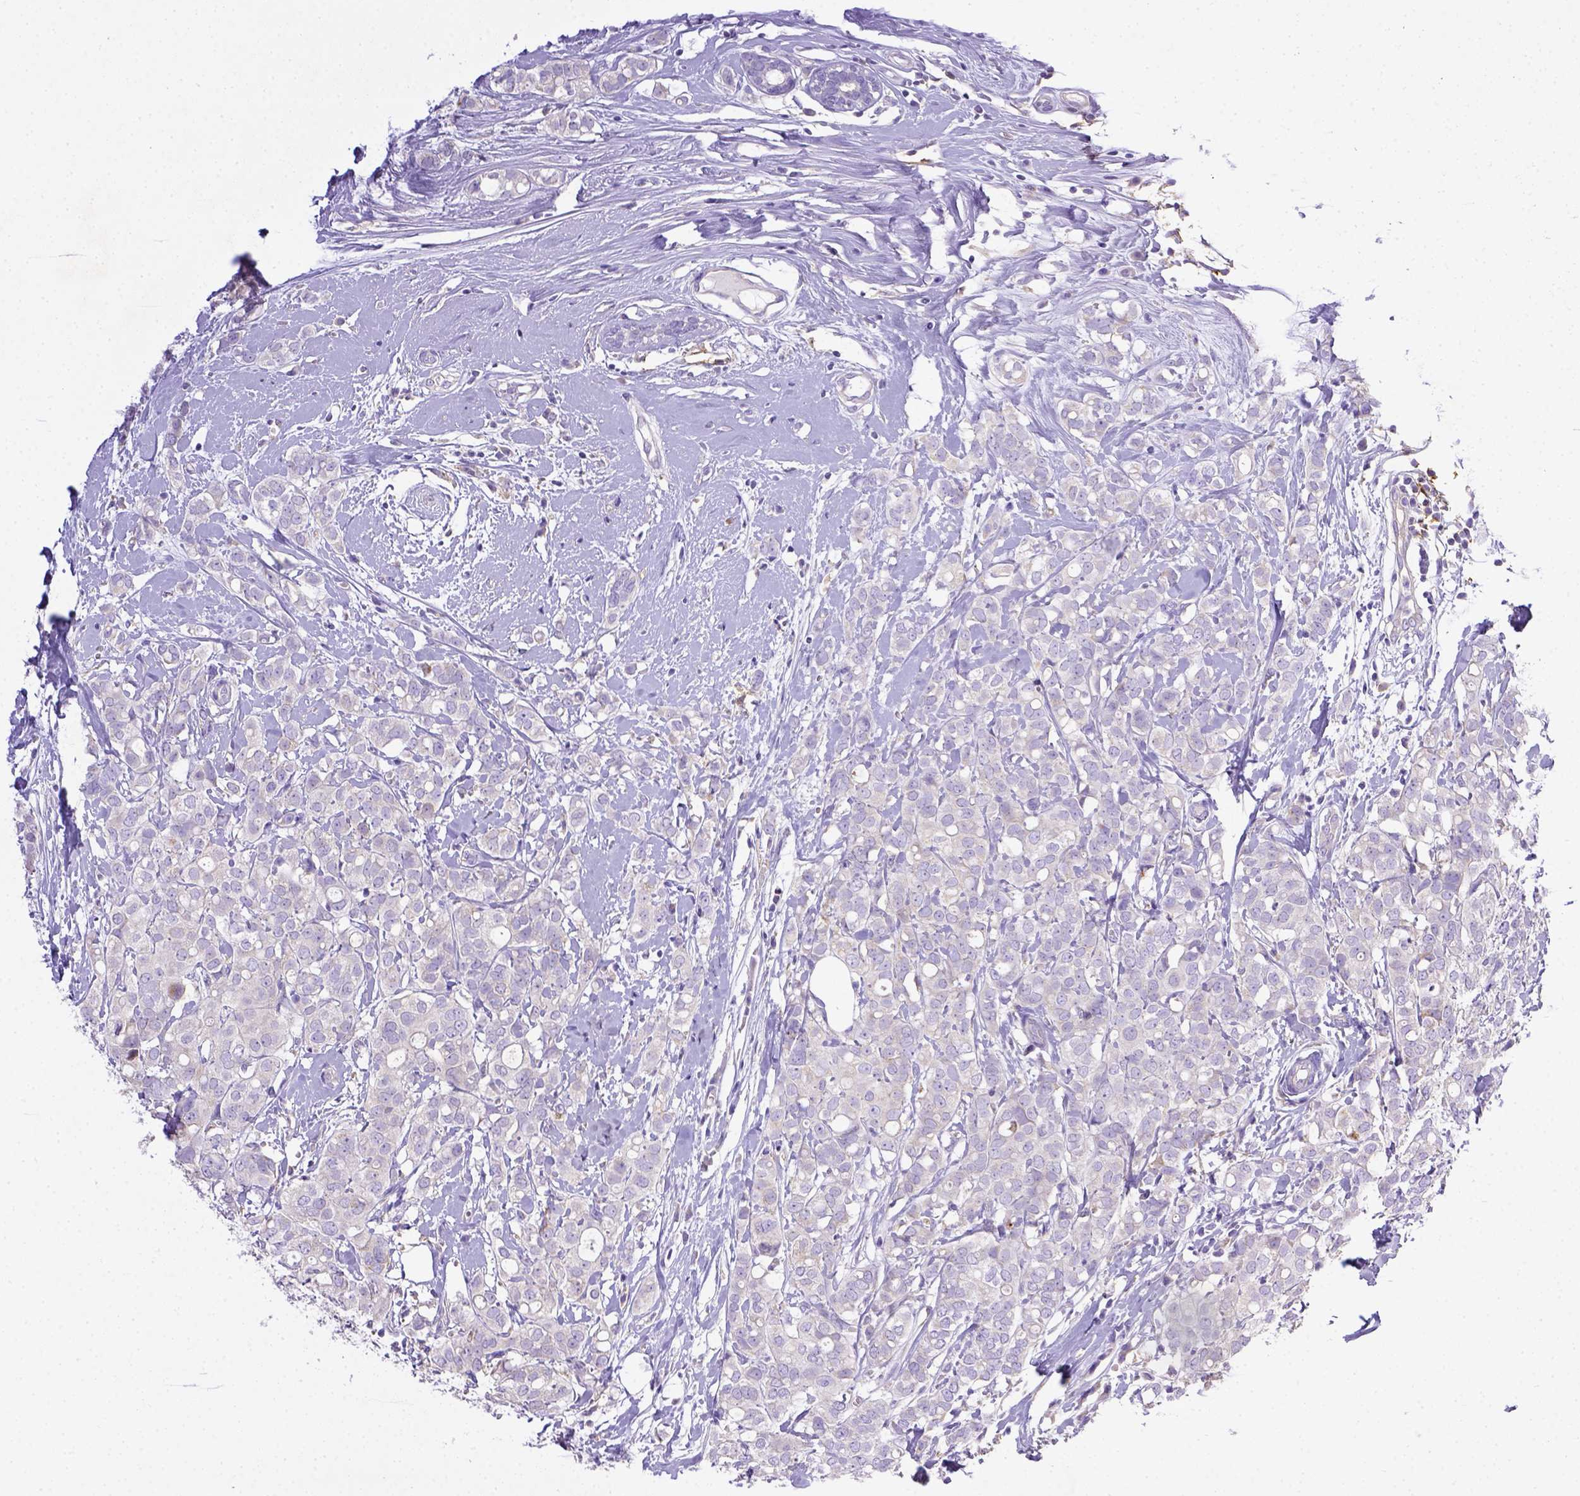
{"staining": {"intensity": "negative", "quantity": "none", "location": "none"}, "tissue": "breast cancer", "cell_type": "Tumor cells", "image_type": "cancer", "snomed": [{"axis": "morphology", "description": "Duct carcinoma"}, {"axis": "topography", "description": "Breast"}], "caption": "Photomicrograph shows no significant protein staining in tumor cells of breast cancer (invasive ductal carcinoma).", "gene": "CD40", "patient": {"sex": "female", "age": 40}}